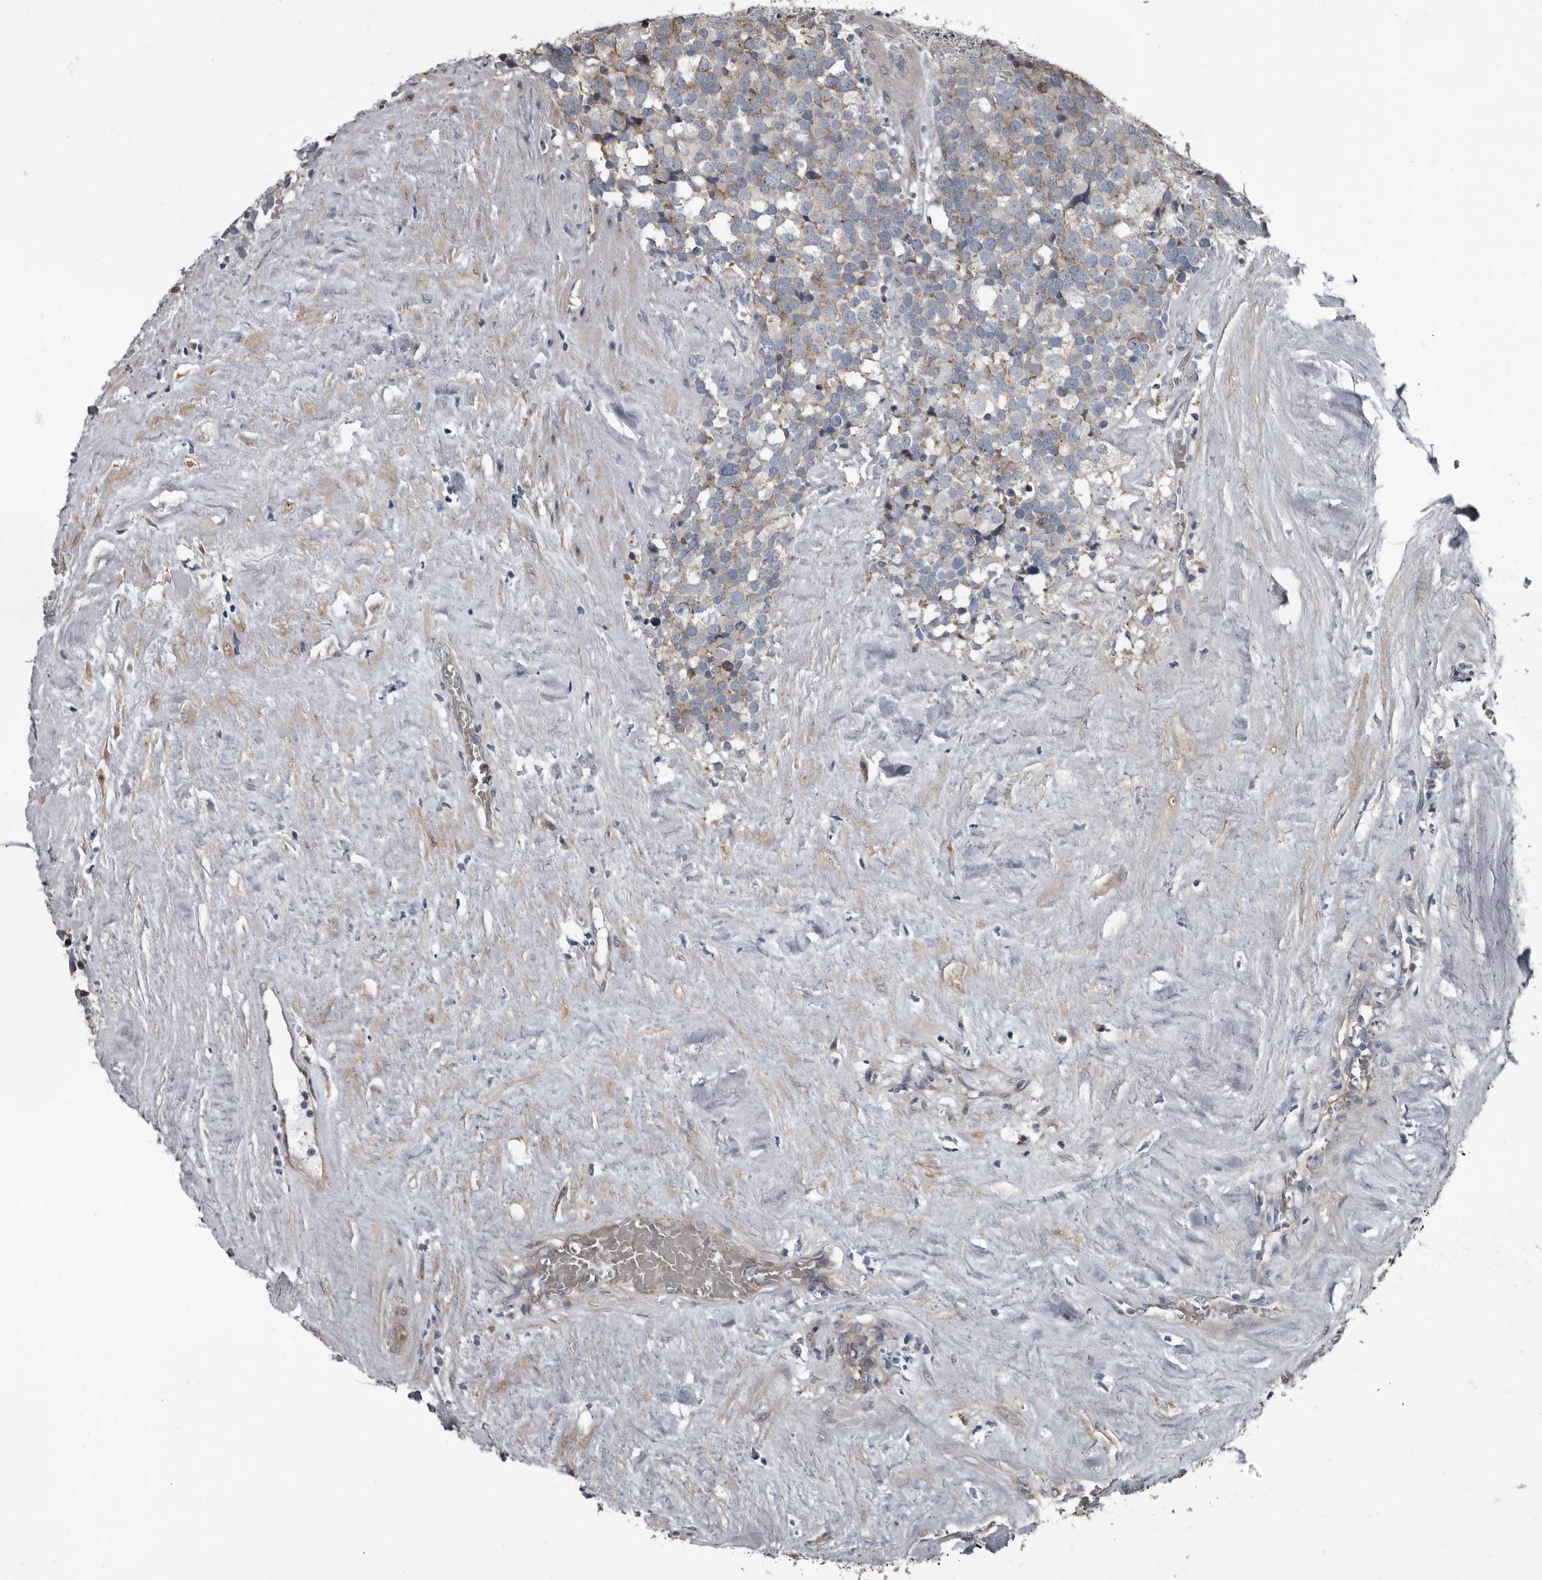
{"staining": {"intensity": "weak", "quantity": "25%-75%", "location": "cytoplasmic/membranous"}, "tissue": "testis cancer", "cell_type": "Tumor cells", "image_type": "cancer", "snomed": [{"axis": "morphology", "description": "Seminoma, NOS"}, {"axis": "topography", "description": "Testis"}], "caption": "IHC (DAB) staining of human seminoma (testis) displays weak cytoplasmic/membranous protein expression in about 25%-75% of tumor cells. Using DAB (3,3'-diaminobenzidine) (brown) and hematoxylin (blue) stains, captured at high magnification using brightfield microscopy.", "gene": "TPD52L1", "patient": {"sex": "male", "age": 71}}